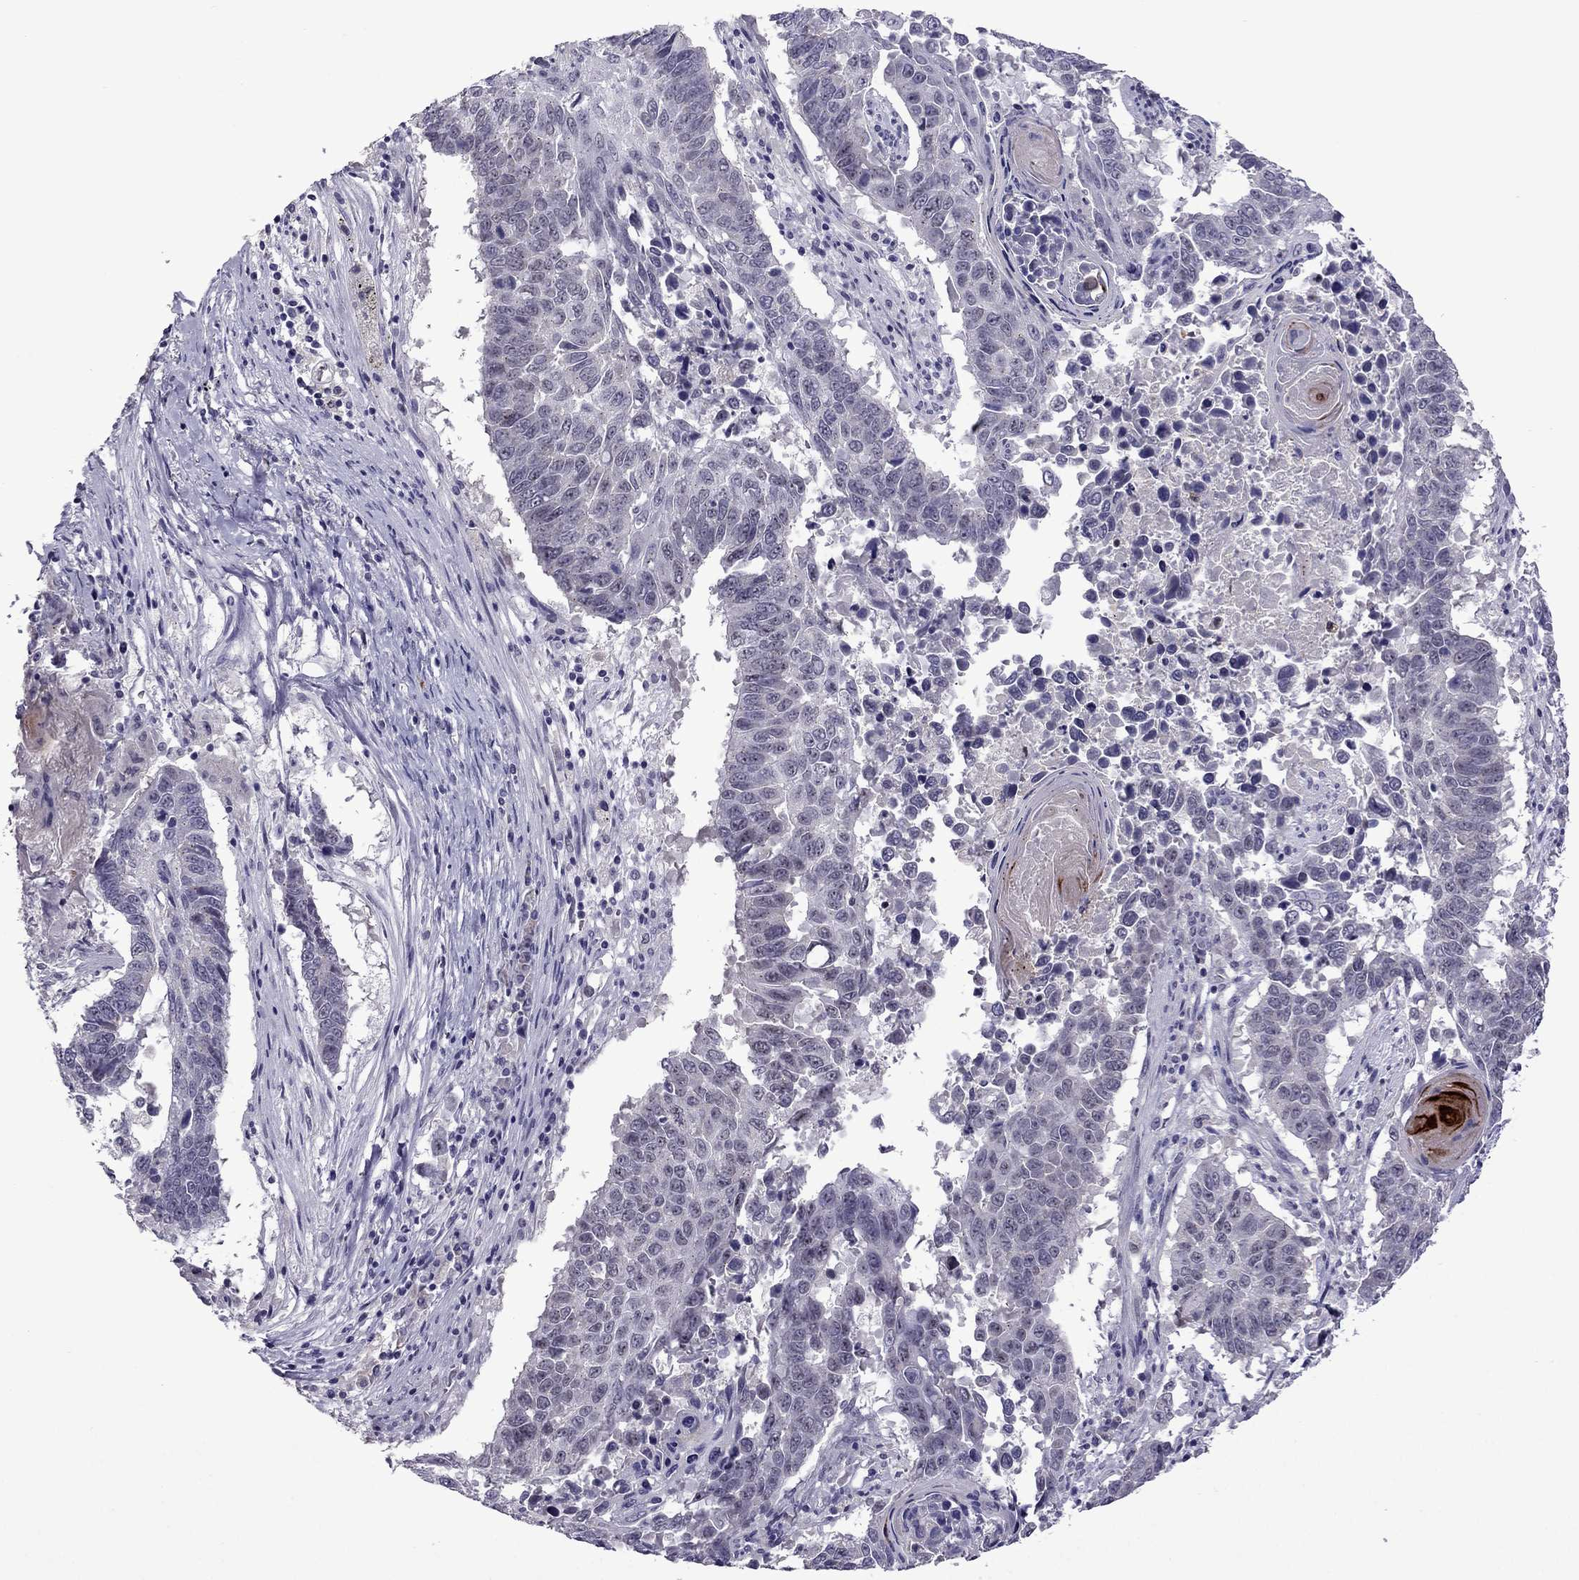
{"staining": {"intensity": "negative", "quantity": "none", "location": "none"}, "tissue": "lung cancer", "cell_type": "Tumor cells", "image_type": "cancer", "snomed": [{"axis": "morphology", "description": "Squamous cell carcinoma, NOS"}, {"axis": "topography", "description": "Lung"}], "caption": "A histopathology image of squamous cell carcinoma (lung) stained for a protein shows no brown staining in tumor cells.", "gene": "MYBPH", "patient": {"sex": "male", "age": 73}}